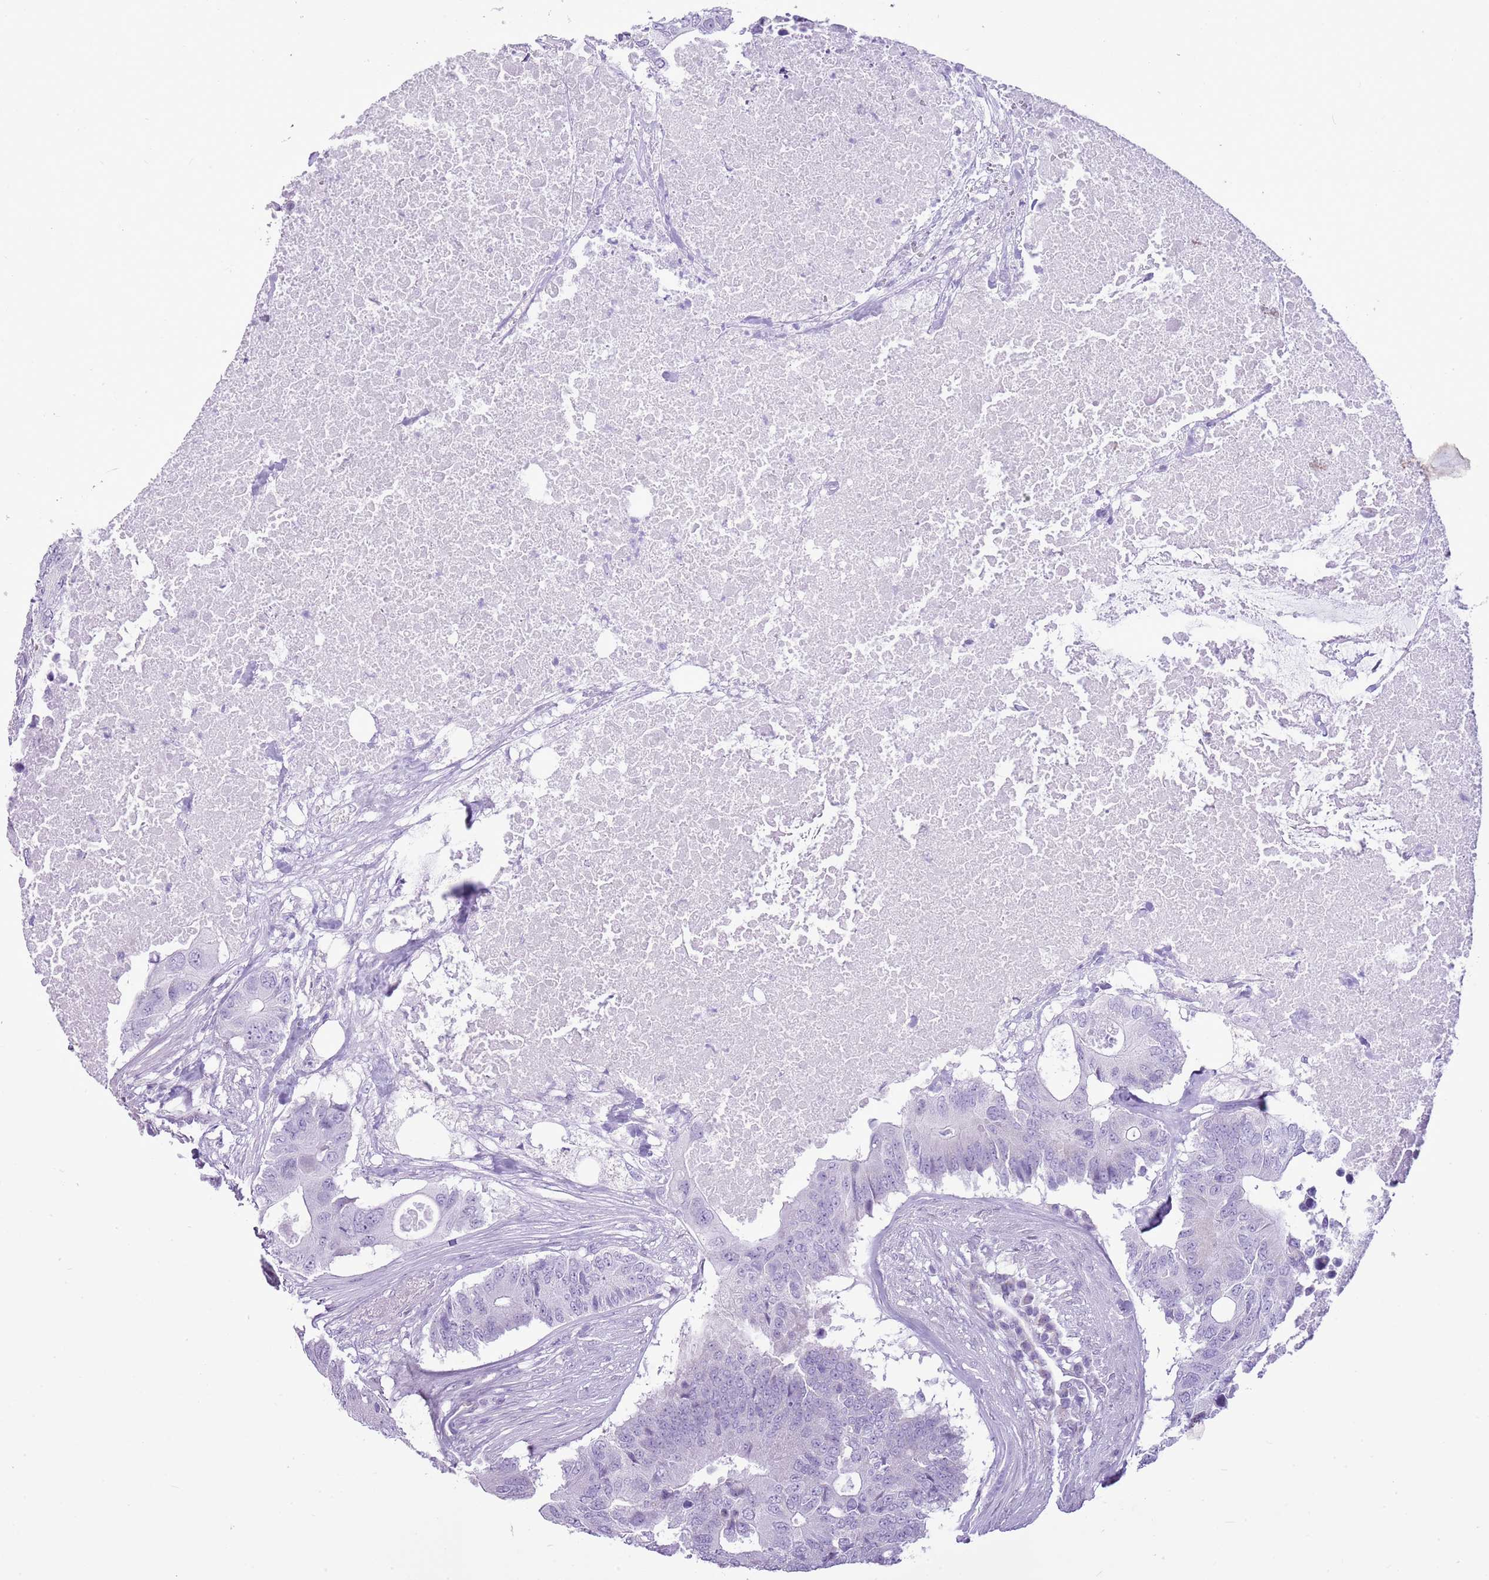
{"staining": {"intensity": "negative", "quantity": "none", "location": "none"}, "tissue": "colorectal cancer", "cell_type": "Tumor cells", "image_type": "cancer", "snomed": [{"axis": "morphology", "description": "Adenocarcinoma, NOS"}, {"axis": "topography", "description": "Colon"}], "caption": "An image of human colorectal cancer (adenocarcinoma) is negative for staining in tumor cells.", "gene": "RPL3L", "patient": {"sex": "male", "age": 71}}